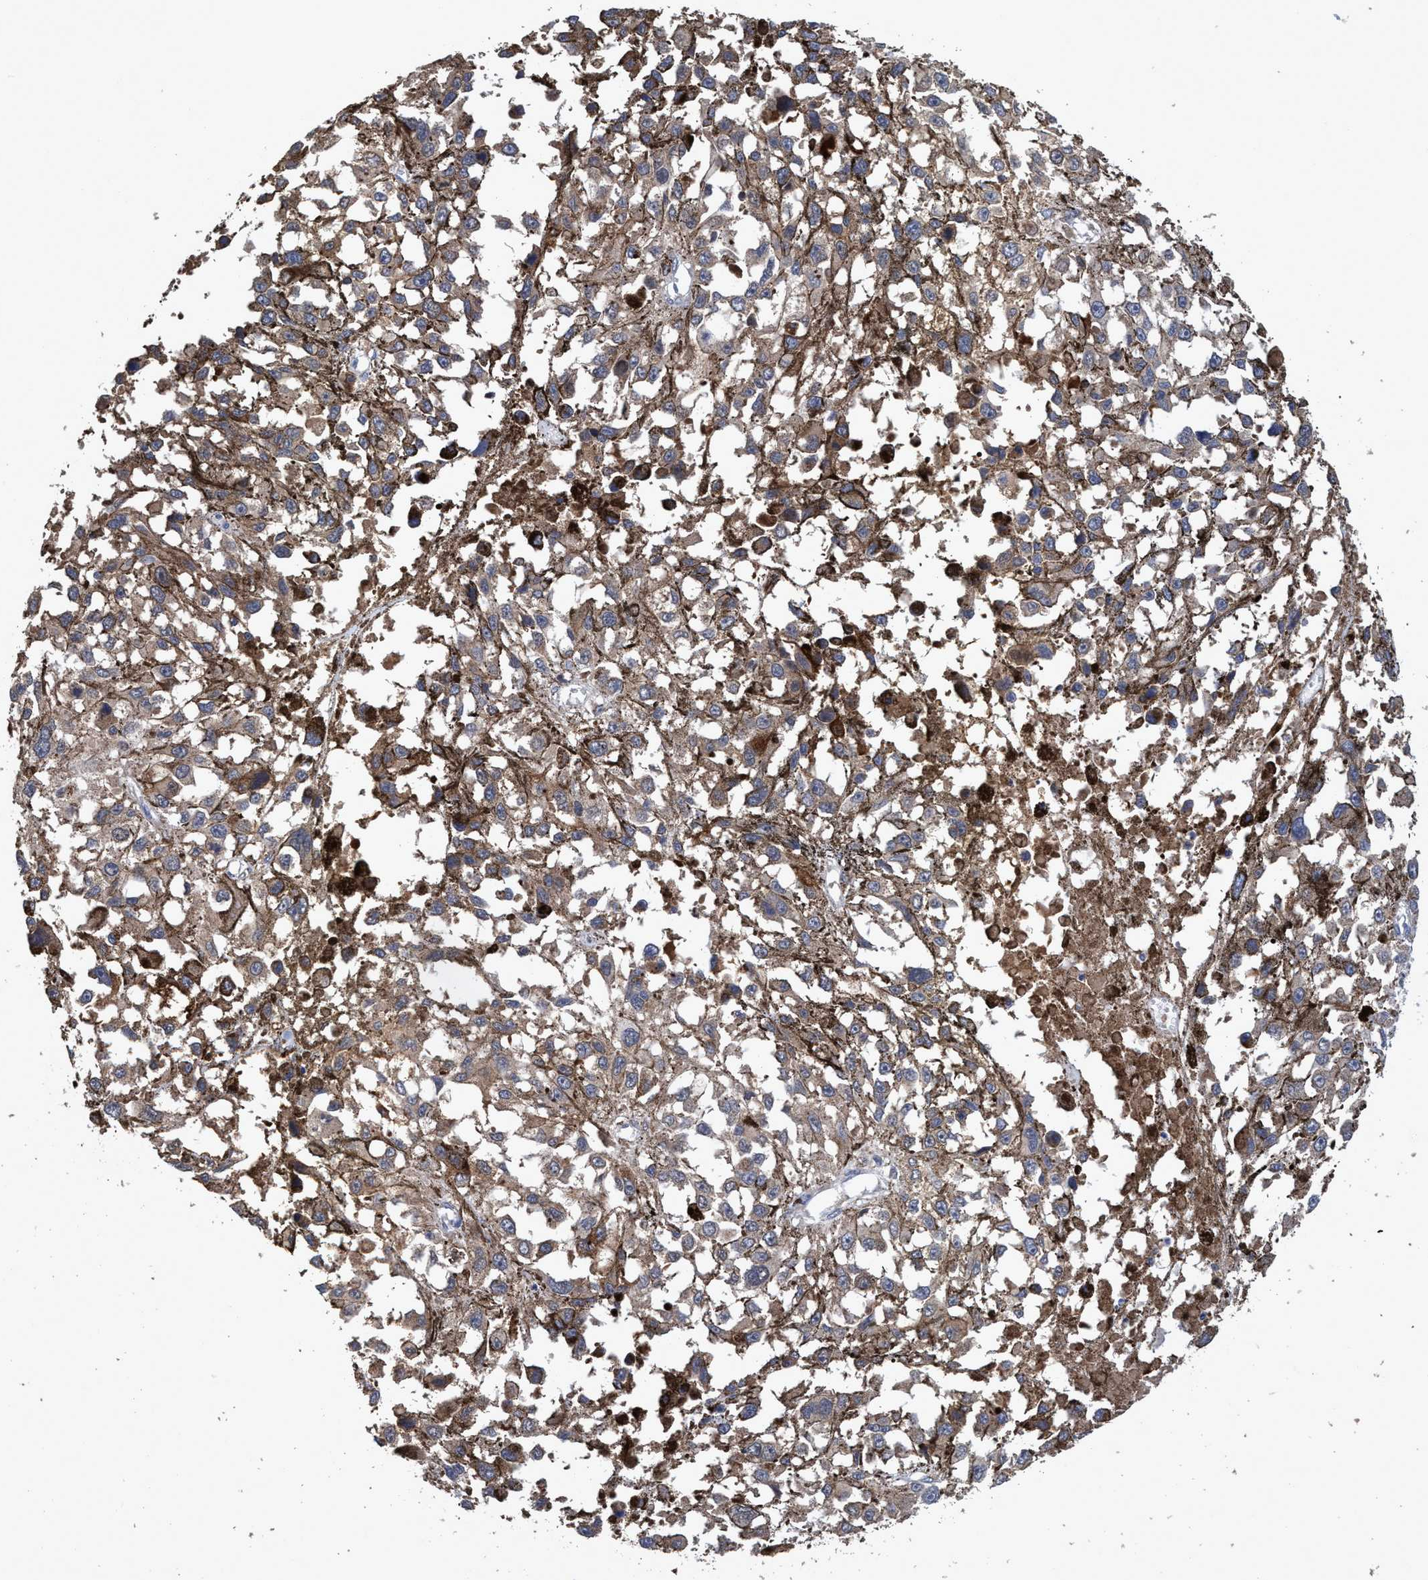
{"staining": {"intensity": "weak", "quantity": ">75%", "location": "cytoplasmic/membranous"}, "tissue": "melanoma", "cell_type": "Tumor cells", "image_type": "cancer", "snomed": [{"axis": "morphology", "description": "Malignant melanoma, Metastatic site"}, {"axis": "topography", "description": "Lymph node"}], "caption": "Protein analysis of malignant melanoma (metastatic site) tissue displays weak cytoplasmic/membranous expression in about >75% of tumor cells. (IHC, brightfield microscopy, high magnification).", "gene": "CALCOCO2", "patient": {"sex": "male", "age": 59}}